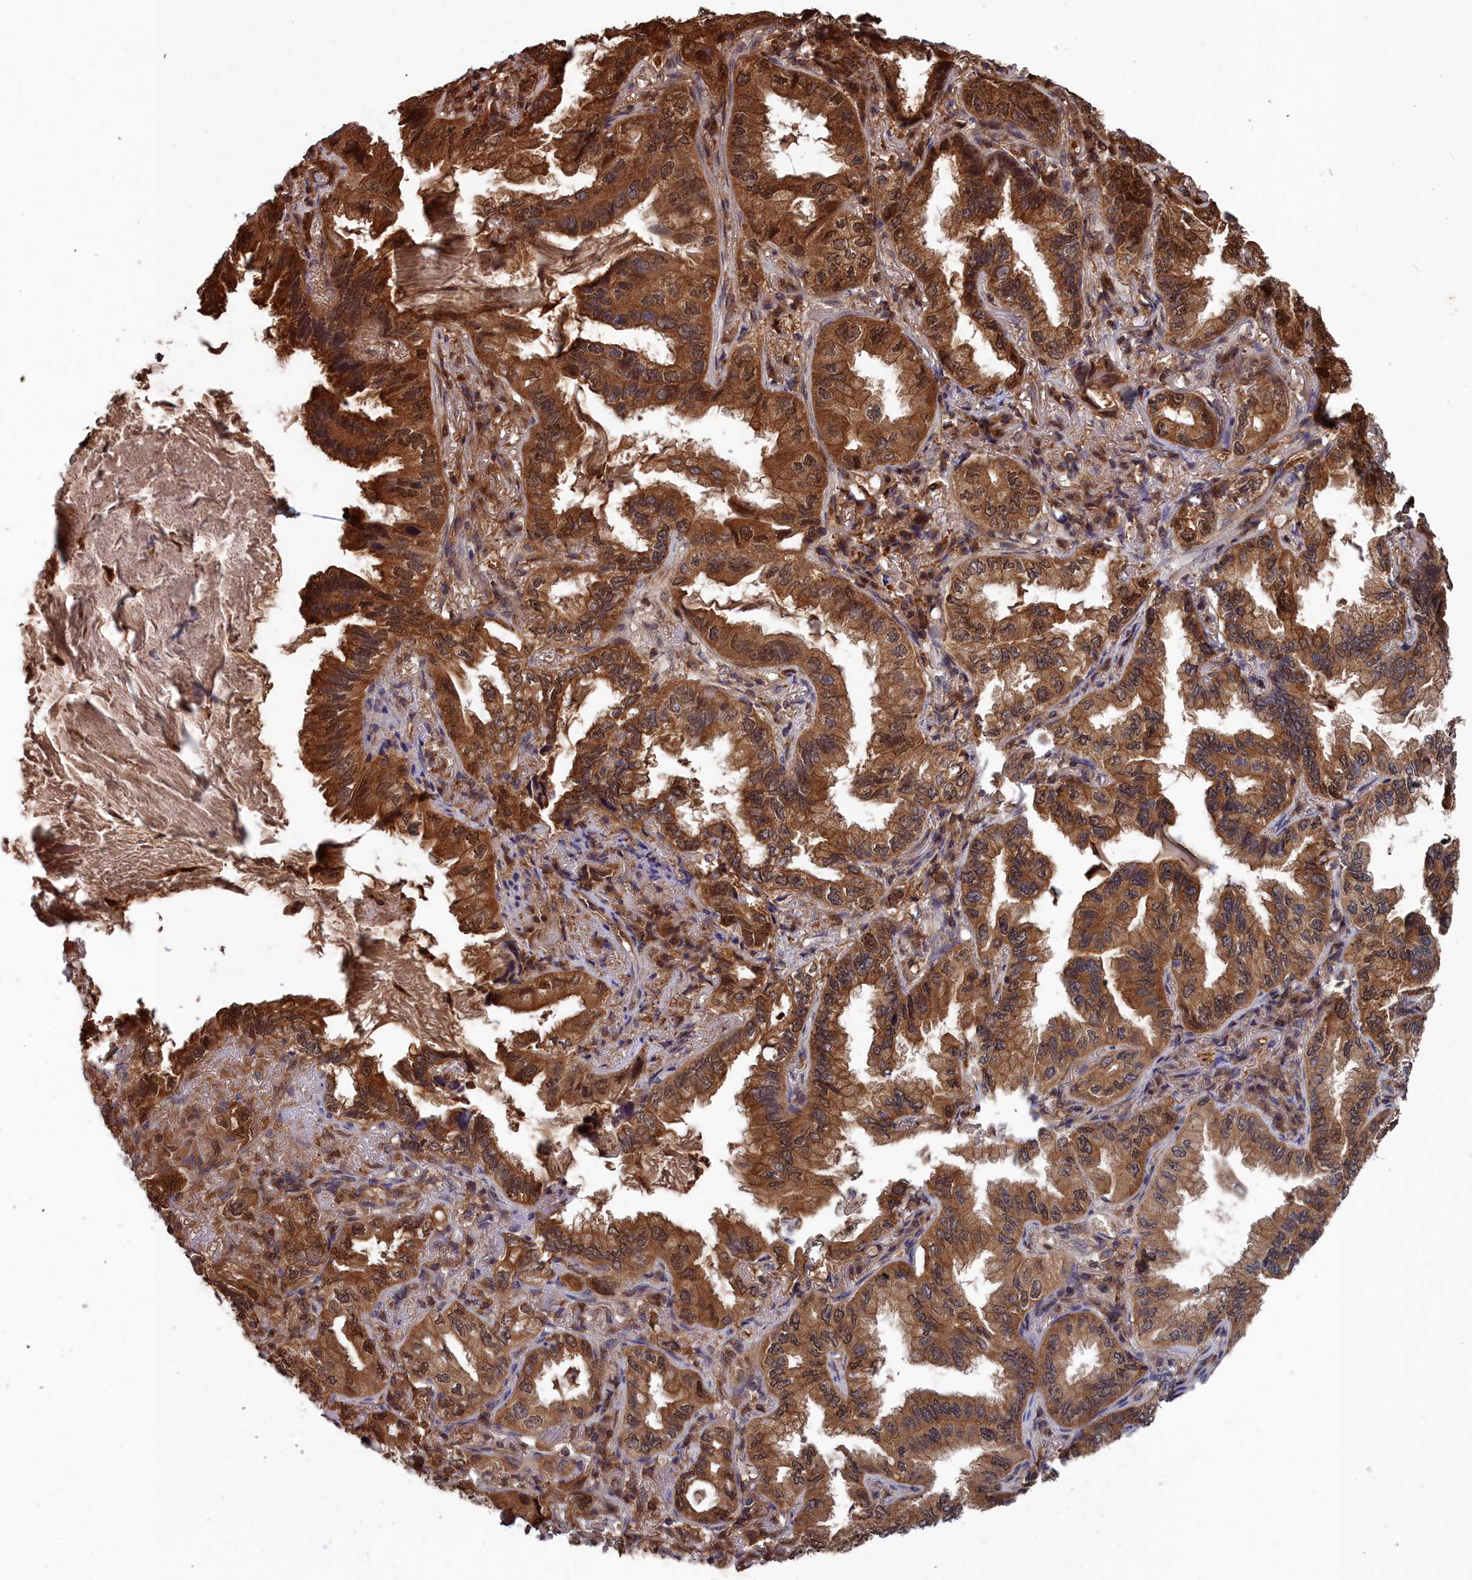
{"staining": {"intensity": "strong", "quantity": ">75%", "location": "cytoplasmic/membranous,nuclear"}, "tissue": "lung cancer", "cell_type": "Tumor cells", "image_type": "cancer", "snomed": [{"axis": "morphology", "description": "Adenocarcinoma, NOS"}, {"axis": "topography", "description": "Lung"}], "caption": "Immunohistochemistry (DAB (3,3'-diaminobenzidine)) staining of human lung cancer (adenocarcinoma) exhibits strong cytoplasmic/membranous and nuclear protein staining in approximately >75% of tumor cells. (brown staining indicates protein expression, while blue staining denotes nuclei).", "gene": "GFRA2", "patient": {"sex": "female", "age": 69}}